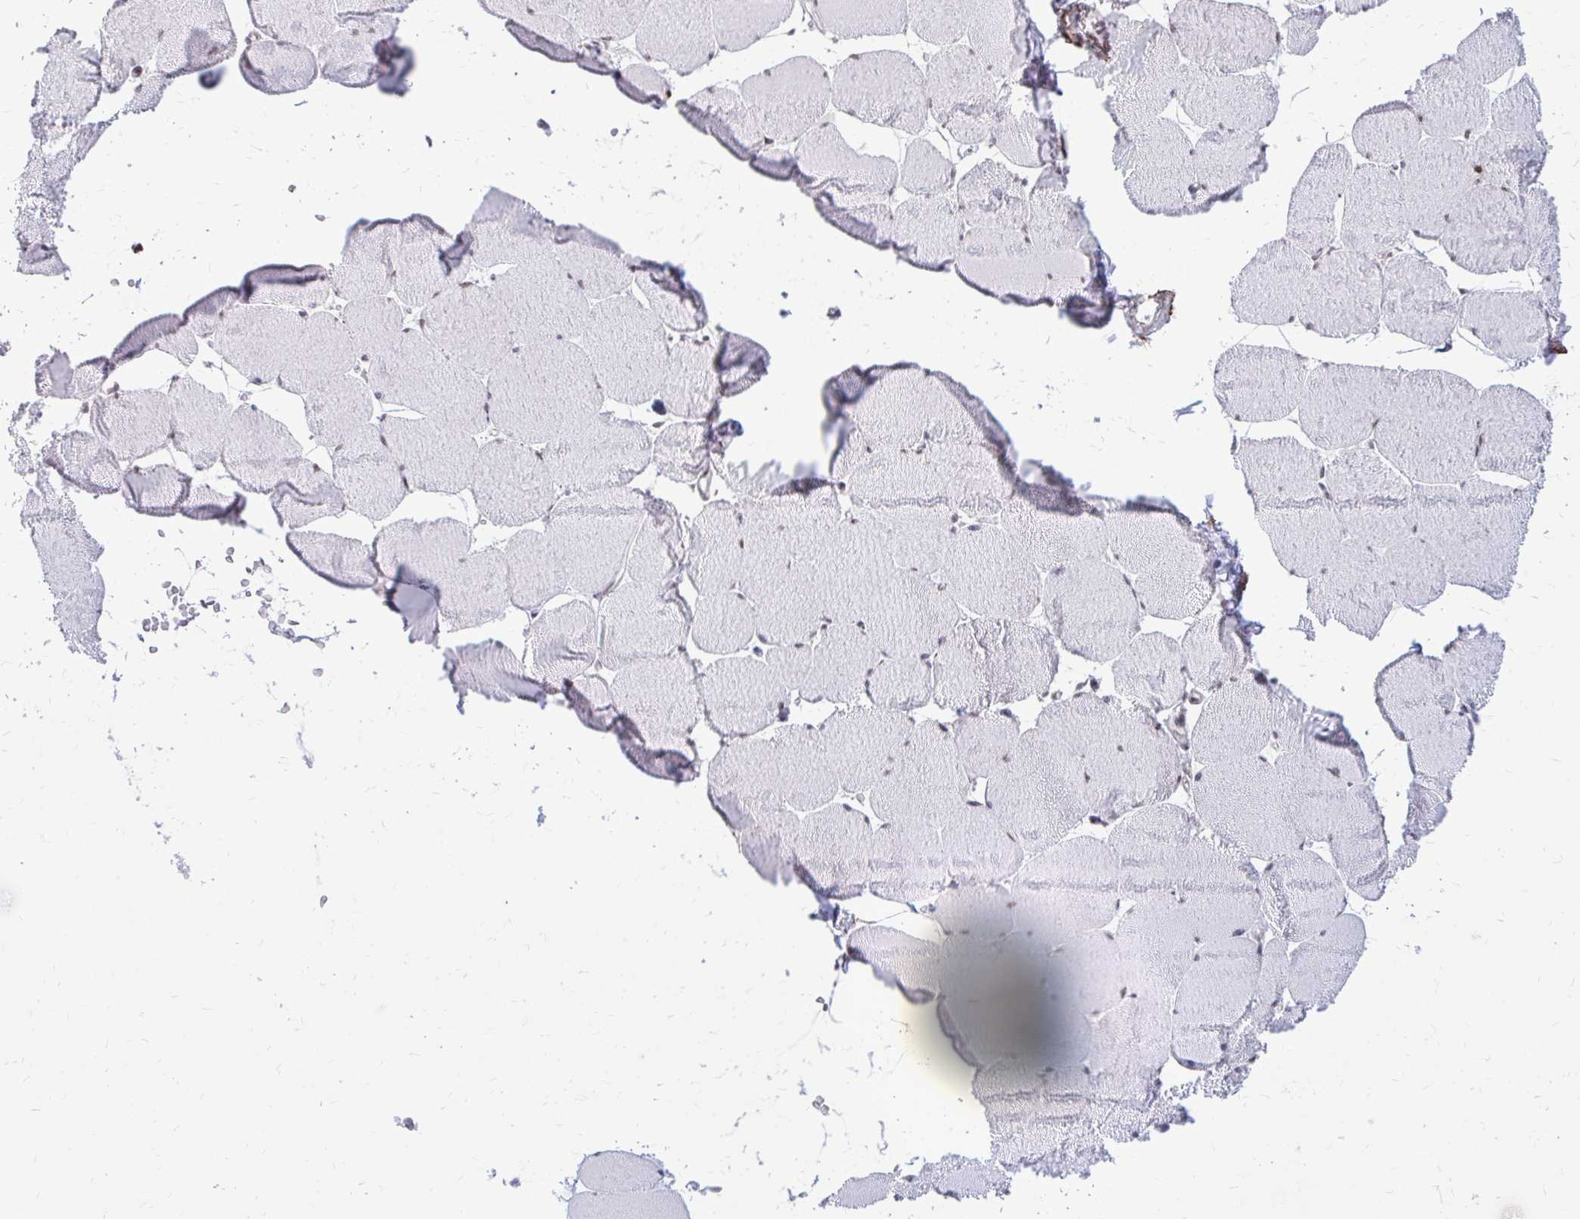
{"staining": {"intensity": "moderate", "quantity": "<25%", "location": "nuclear"}, "tissue": "skeletal muscle", "cell_type": "Myocytes", "image_type": "normal", "snomed": [{"axis": "morphology", "description": "Normal tissue, NOS"}, {"axis": "topography", "description": "Skeletal muscle"}], "caption": "Immunohistochemical staining of benign human skeletal muscle demonstrates moderate nuclear protein expression in about <25% of myocytes.", "gene": "PSME4", "patient": {"sex": "female", "age": 75}}